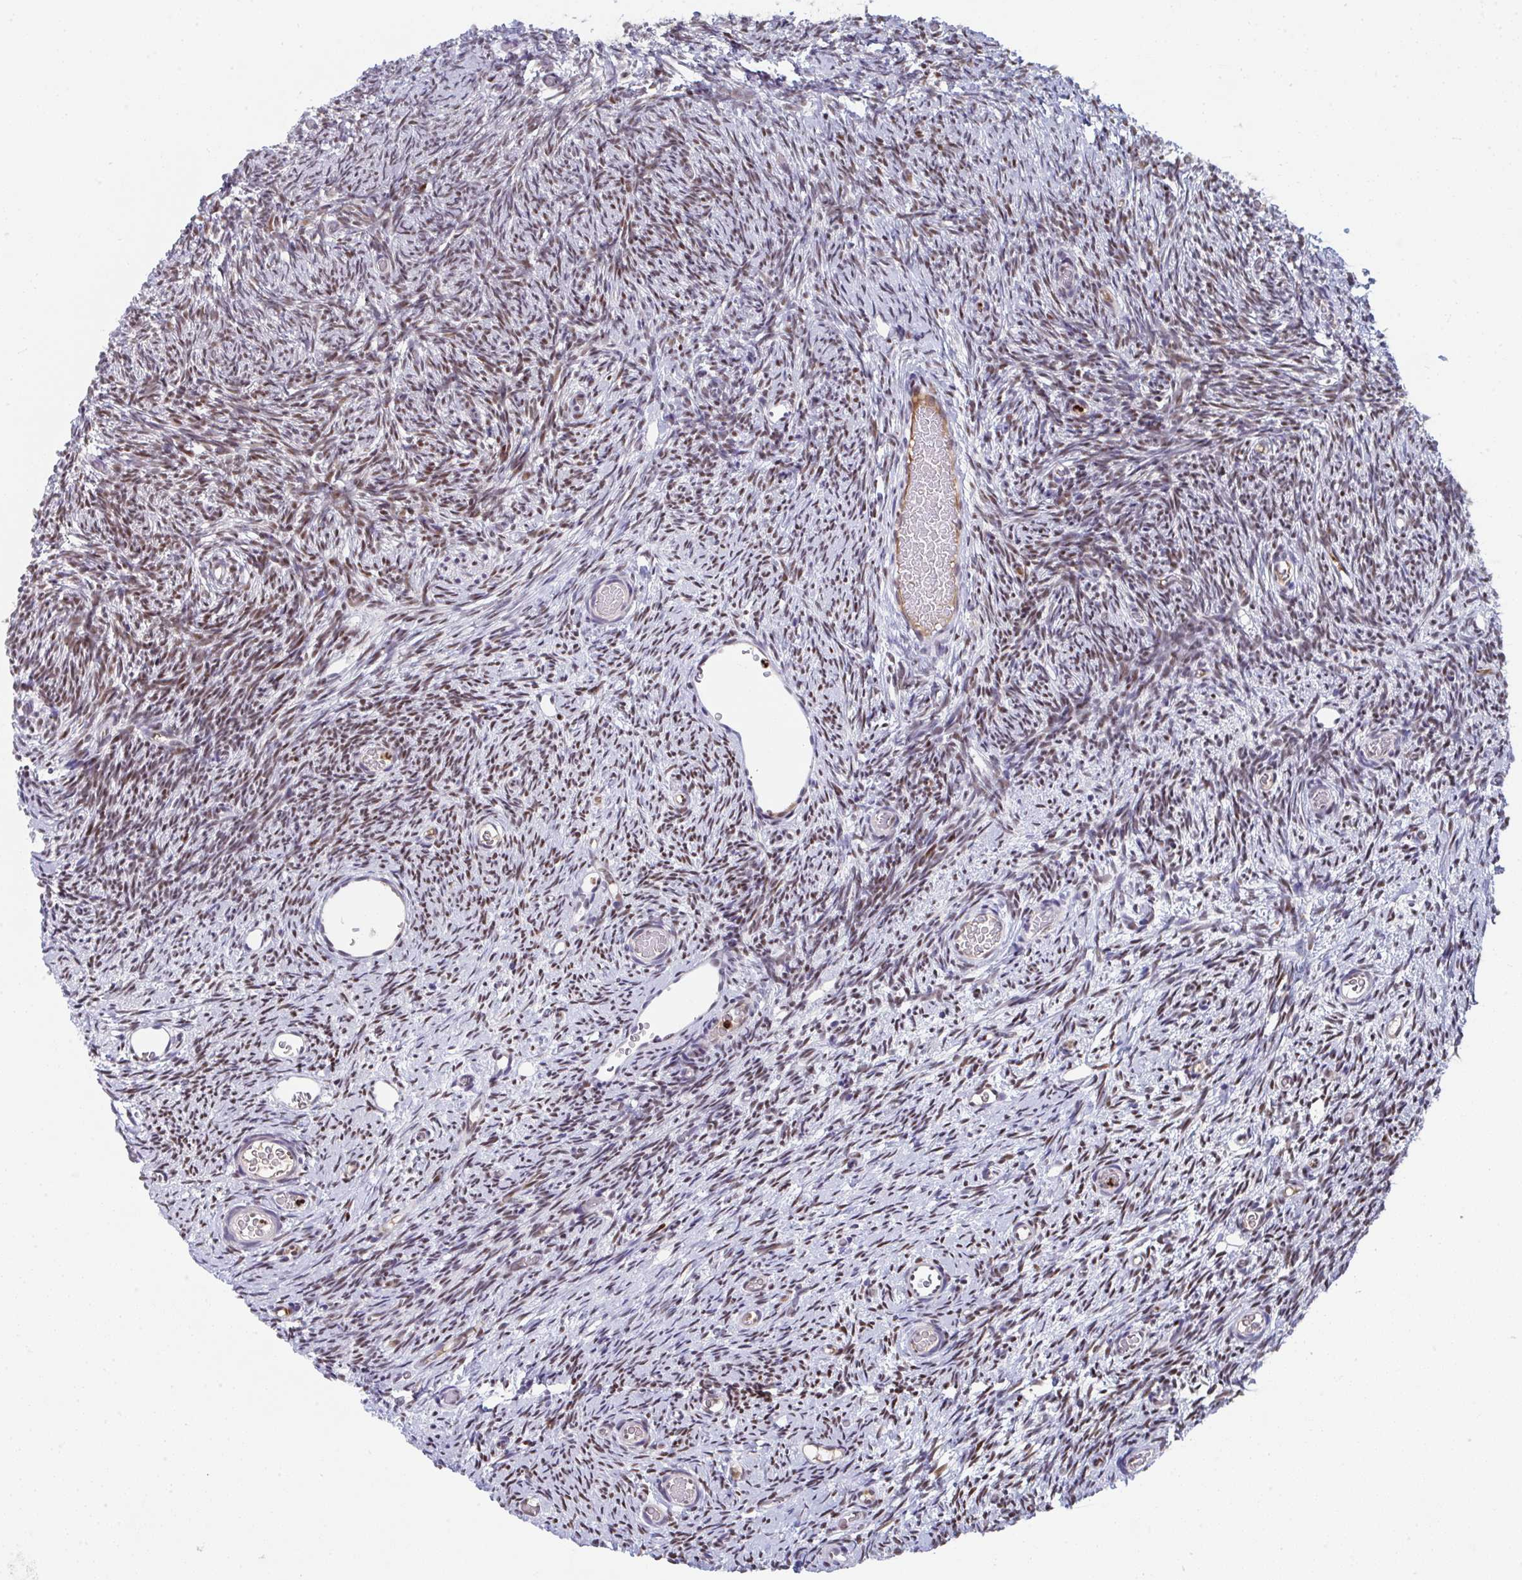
{"staining": {"intensity": "strong", "quantity": "25%-75%", "location": "nuclear"}, "tissue": "ovary", "cell_type": "Follicle cells", "image_type": "normal", "snomed": [{"axis": "morphology", "description": "Normal tissue, NOS"}, {"axis": "topography", "description": "Ovary"}], "caption": "Human ovary stained for a protein (brown) displays strong nuclear positive expression in about 25%-75% of follicle cells.", "gene": "JDP2", "patient": {"sex": "female", "age": 39}}